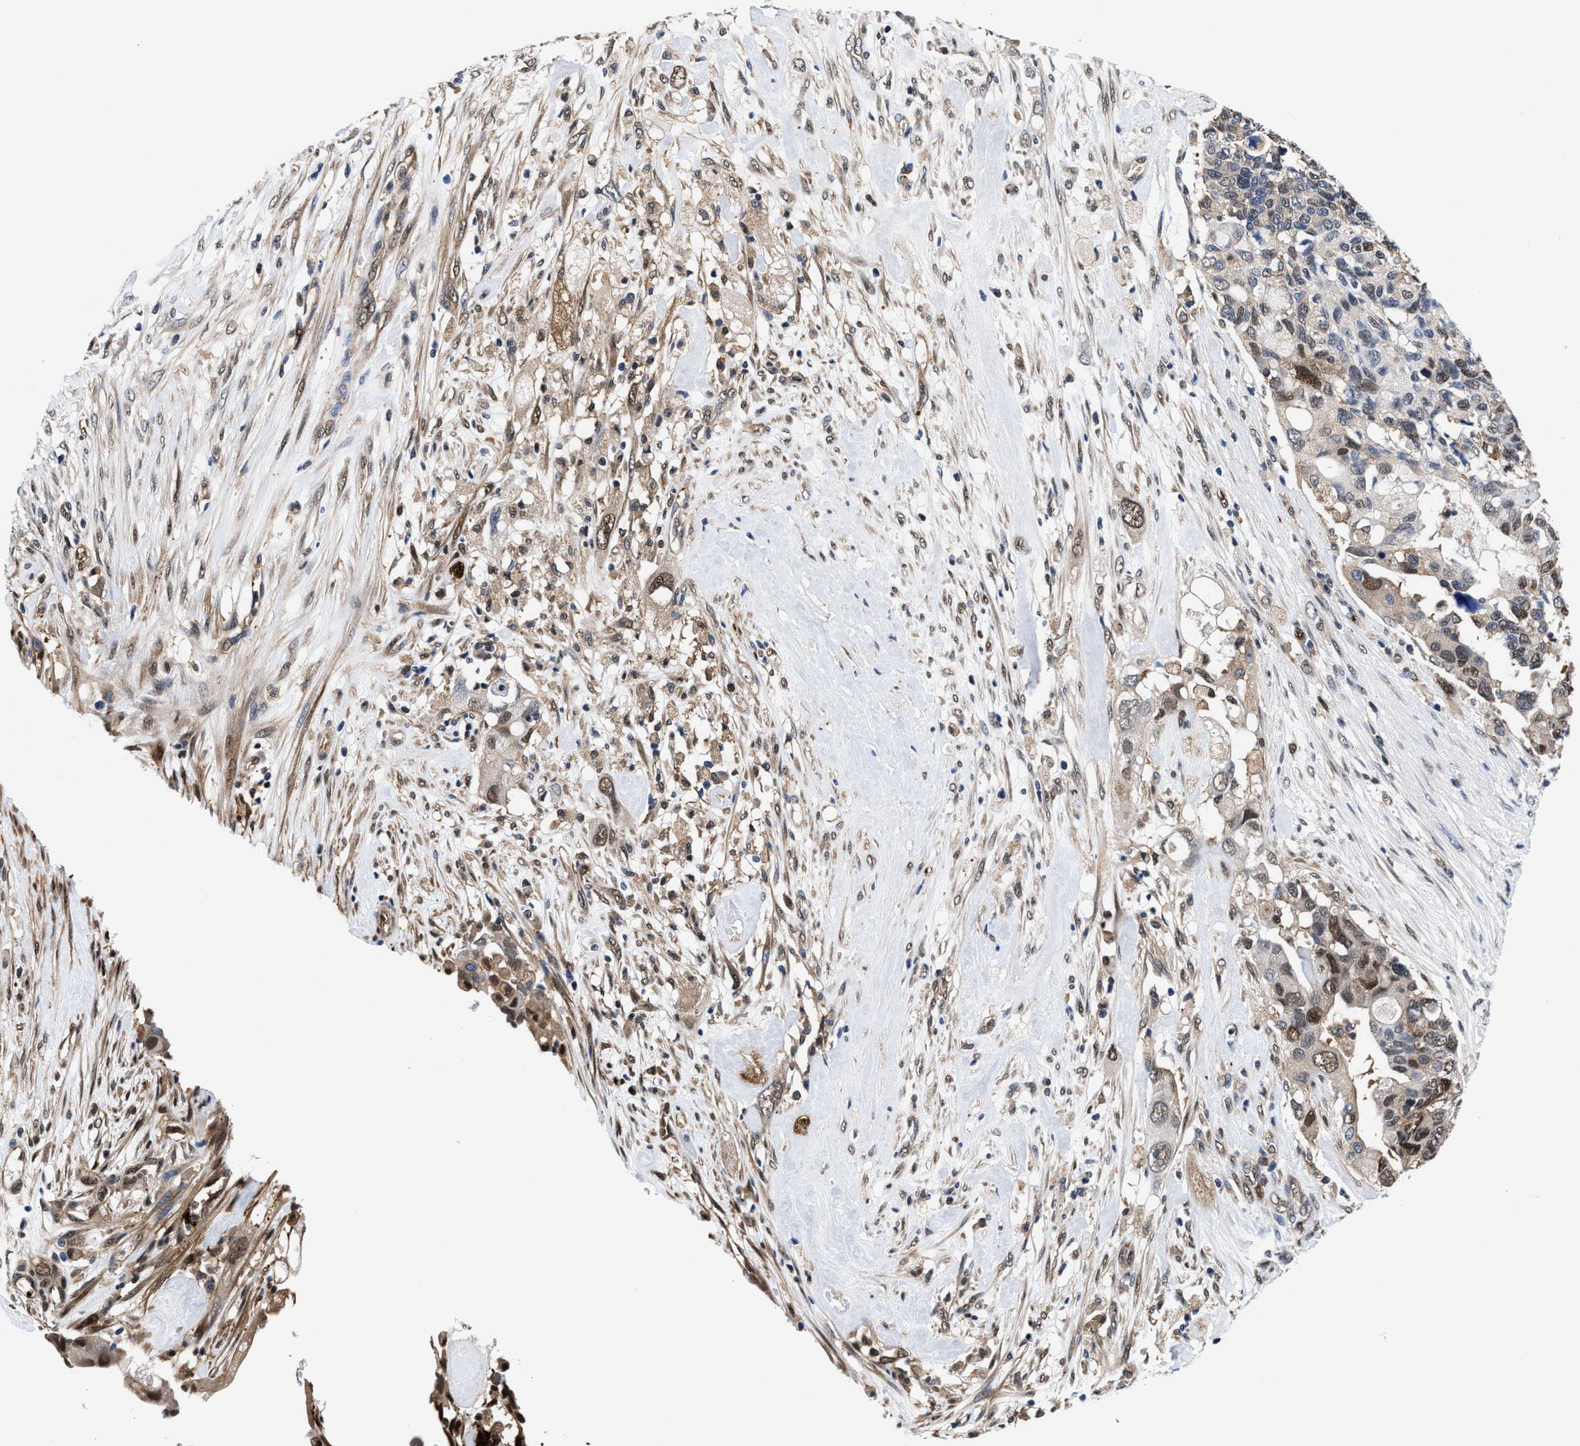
{"staining": {"intensity": "moderate", "quantity": "<25%", "location": "cytoplasmic/membranous,nuclear"}, "tissue": "pancreatic cancer", "cell_type": "Tumor cells", "image_type": "cancer", "snomed": [{"axis": "morphology", "description": "Adenocarcinoma, NOS"}, {"axis": "topography", "description": "Pancreas"}], "caption": "Protein expression analysis of pancreatic cancer (adenocarcinoma) demonstrates moderate cytoplasmic/membranous and nuclear expression in about <25% of tumor cells.", "gene": "ACLY", "patient": {"sex": "female", "age": 56}}